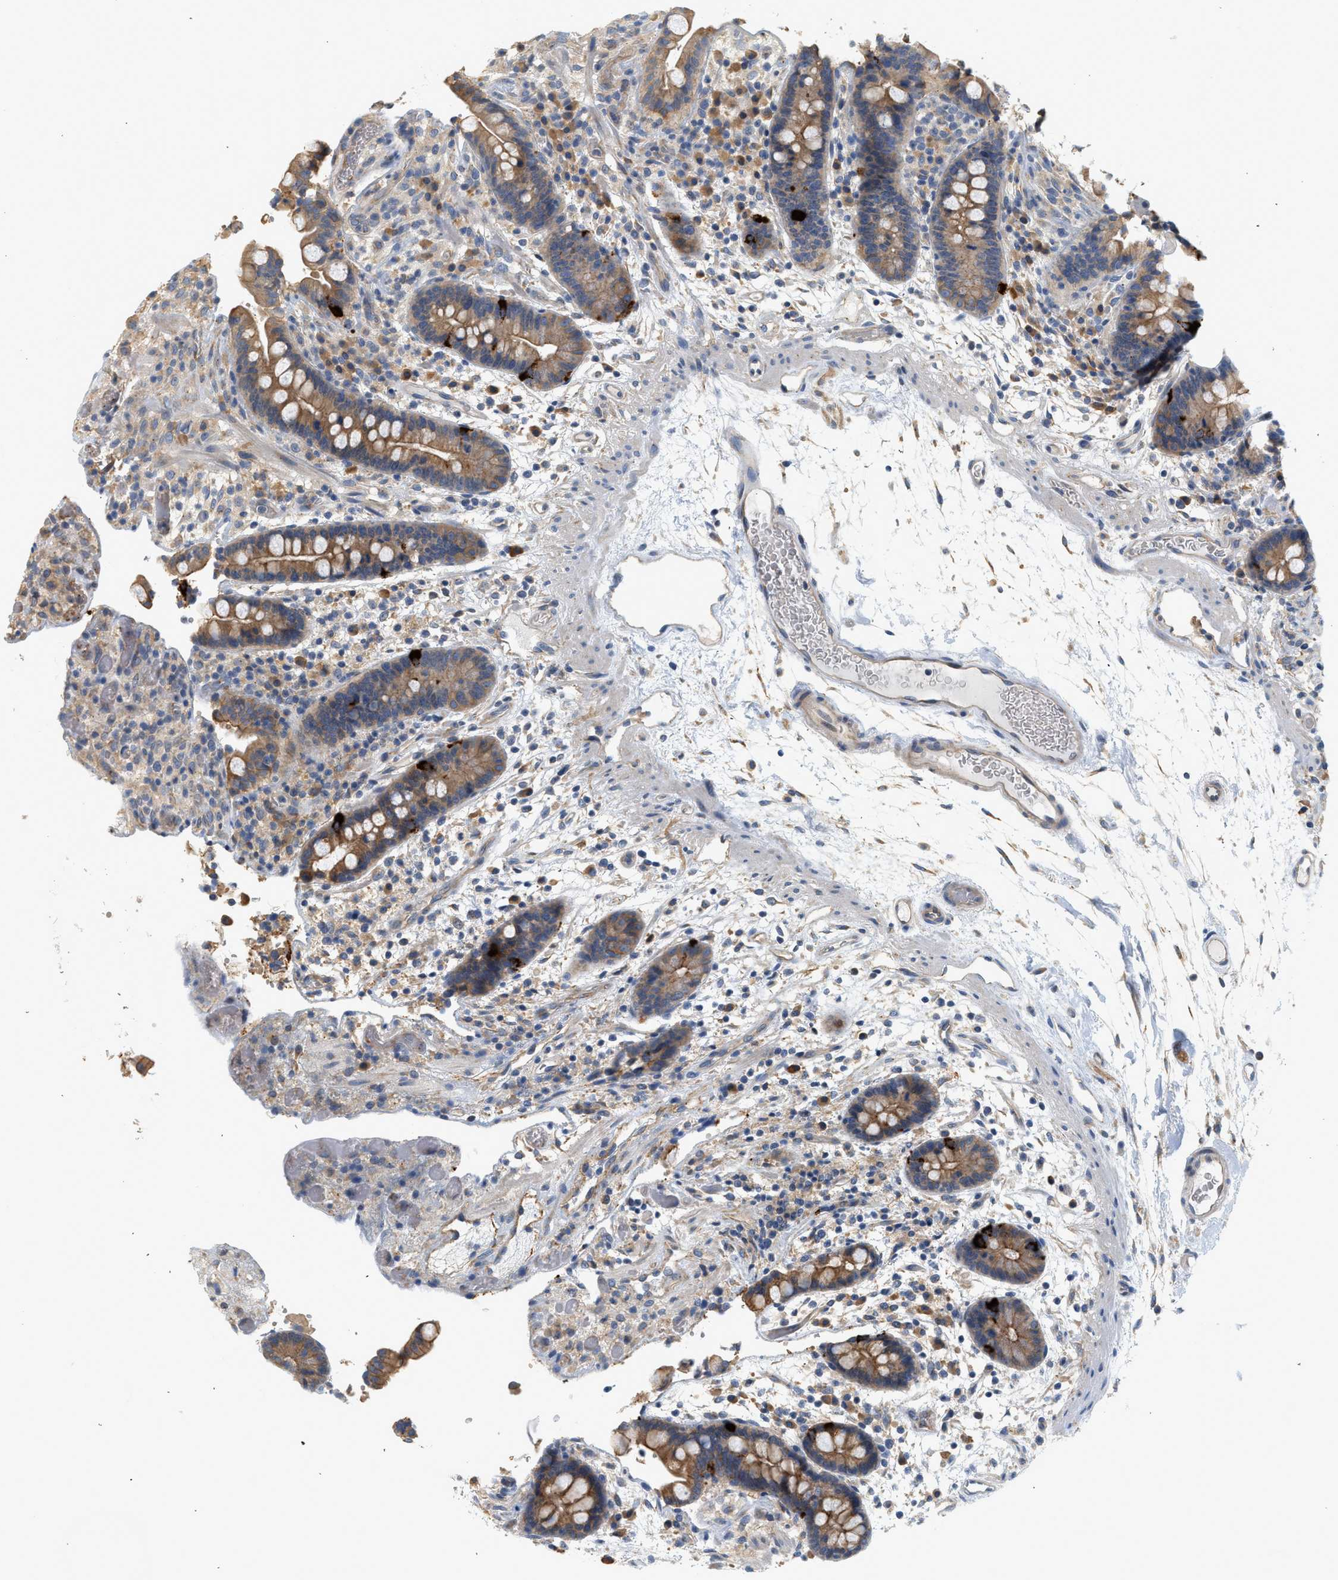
{"staining": {"intensity": "weak", "quantity": ">75%", "location": "cytoplasmic/membranous"}, "tissue": "colon", "cell_type": "Endothelial cells", "image_type": "normal", "snomed": [{"axis": "morphology", "description": "Normal tissue, NOS"}, {"axis": "topography", "description": "Colon"}], "caption": "Immunohistochemical staining of benign human colon shows low levels of weak cytoplasmic/membranous positivity in approximately >75% of endothelial cells.", "gene": "CTXN1", "patient": {"sex": "male", "age": 73}}